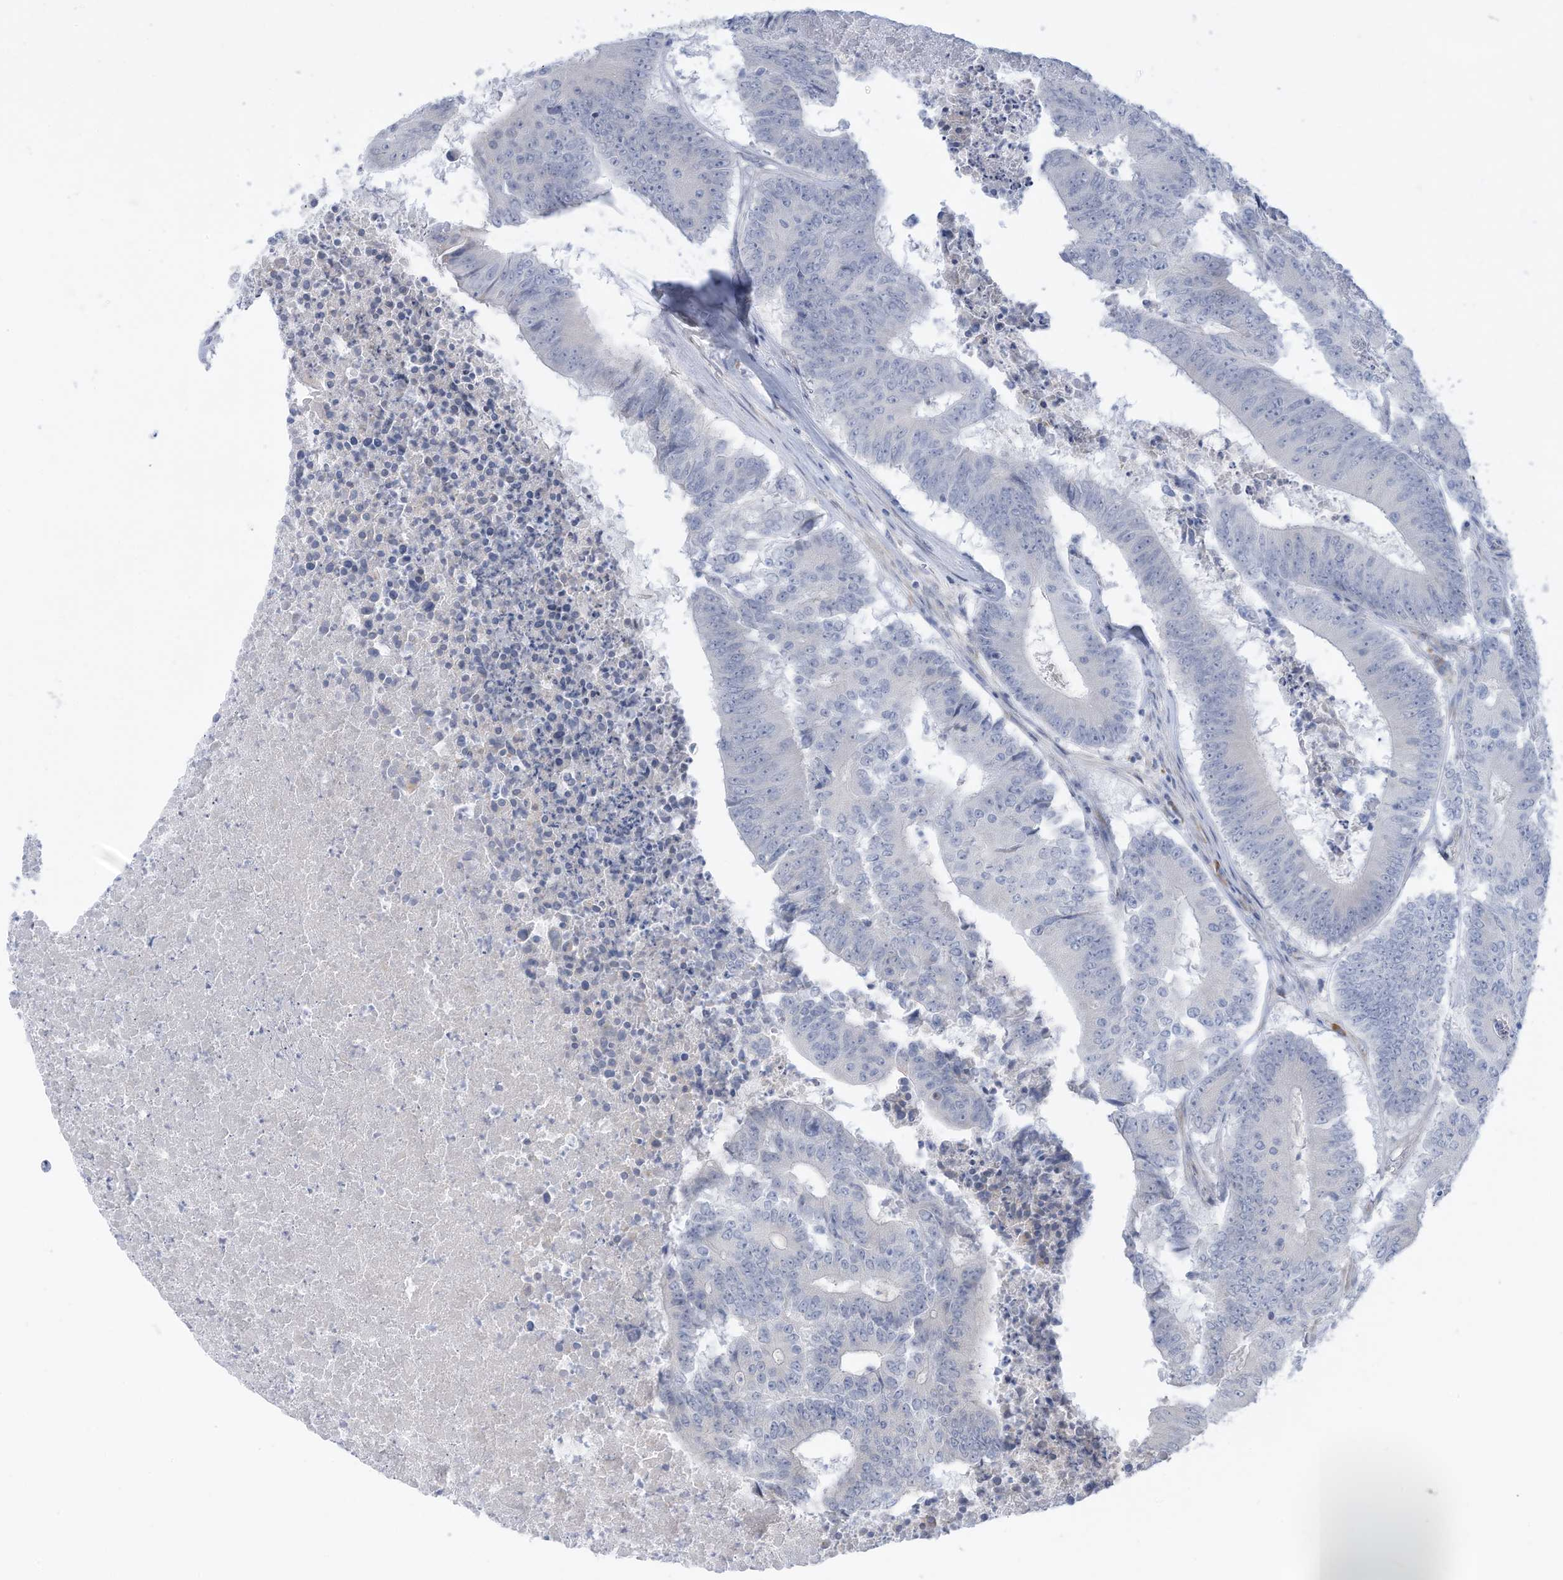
{"staining": {"intensity": "negative", "quantity": "none", "location": "none"}, "tissue": "colorectal cancer", "cell_type": "Tumor cells", "image_type": "cancer", "snomed": [{"axis": "morphology", "description": "Adenocarcinoma, NOS"}, {"axis": "topography", "description": "Colon"}], "caption": "Colorectal adenocarcinoma was stained to show a protein in brown. There is no significant positivity in tumor cells.", "gene": "ZNF292", "patient": {"sex": "male", "age": 87}}